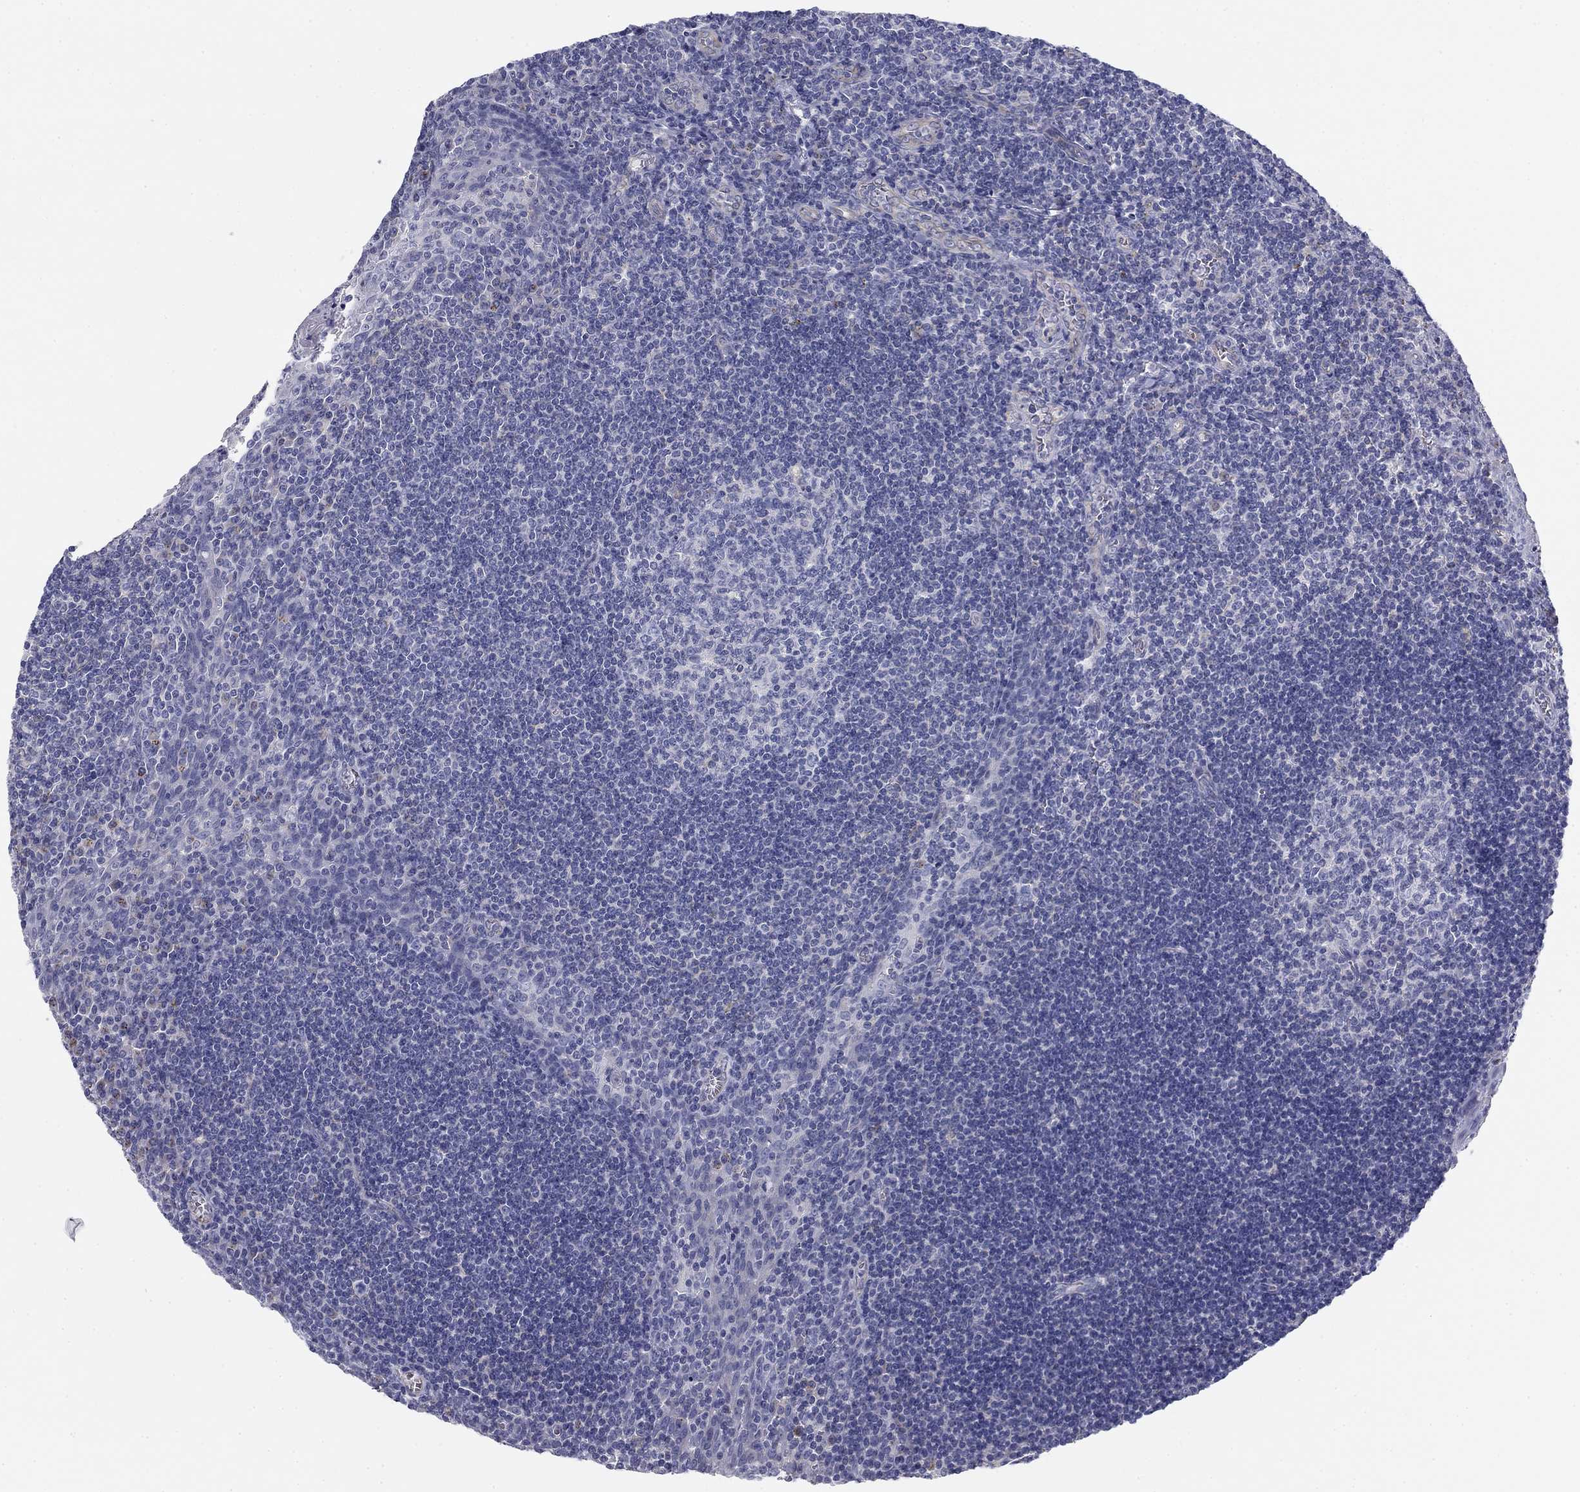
{"staining": {"intensity": "negative", "quantity": "none", "location": "none"}, "tissue": "tonsil", "cell_type": "Germinal center cells", "image_type": "normal", "snomed": [{"axis": "morphology", "description": "Normal tissue, NOS"}, {"axis": "morphology", "description": "Inflammation, NOS"}, {"axis": "topography", "description": "Tonsil"}], "caption": "DAB immunohistochemical staining of unremarkable tonsil exhibits no significant staining in germinal center cells. (DAB (3,3'-diaminobenzidine) IHC, high magnification).", "gene": "SEPTIN3", "patient": {"sex": "female", "age": 31}}